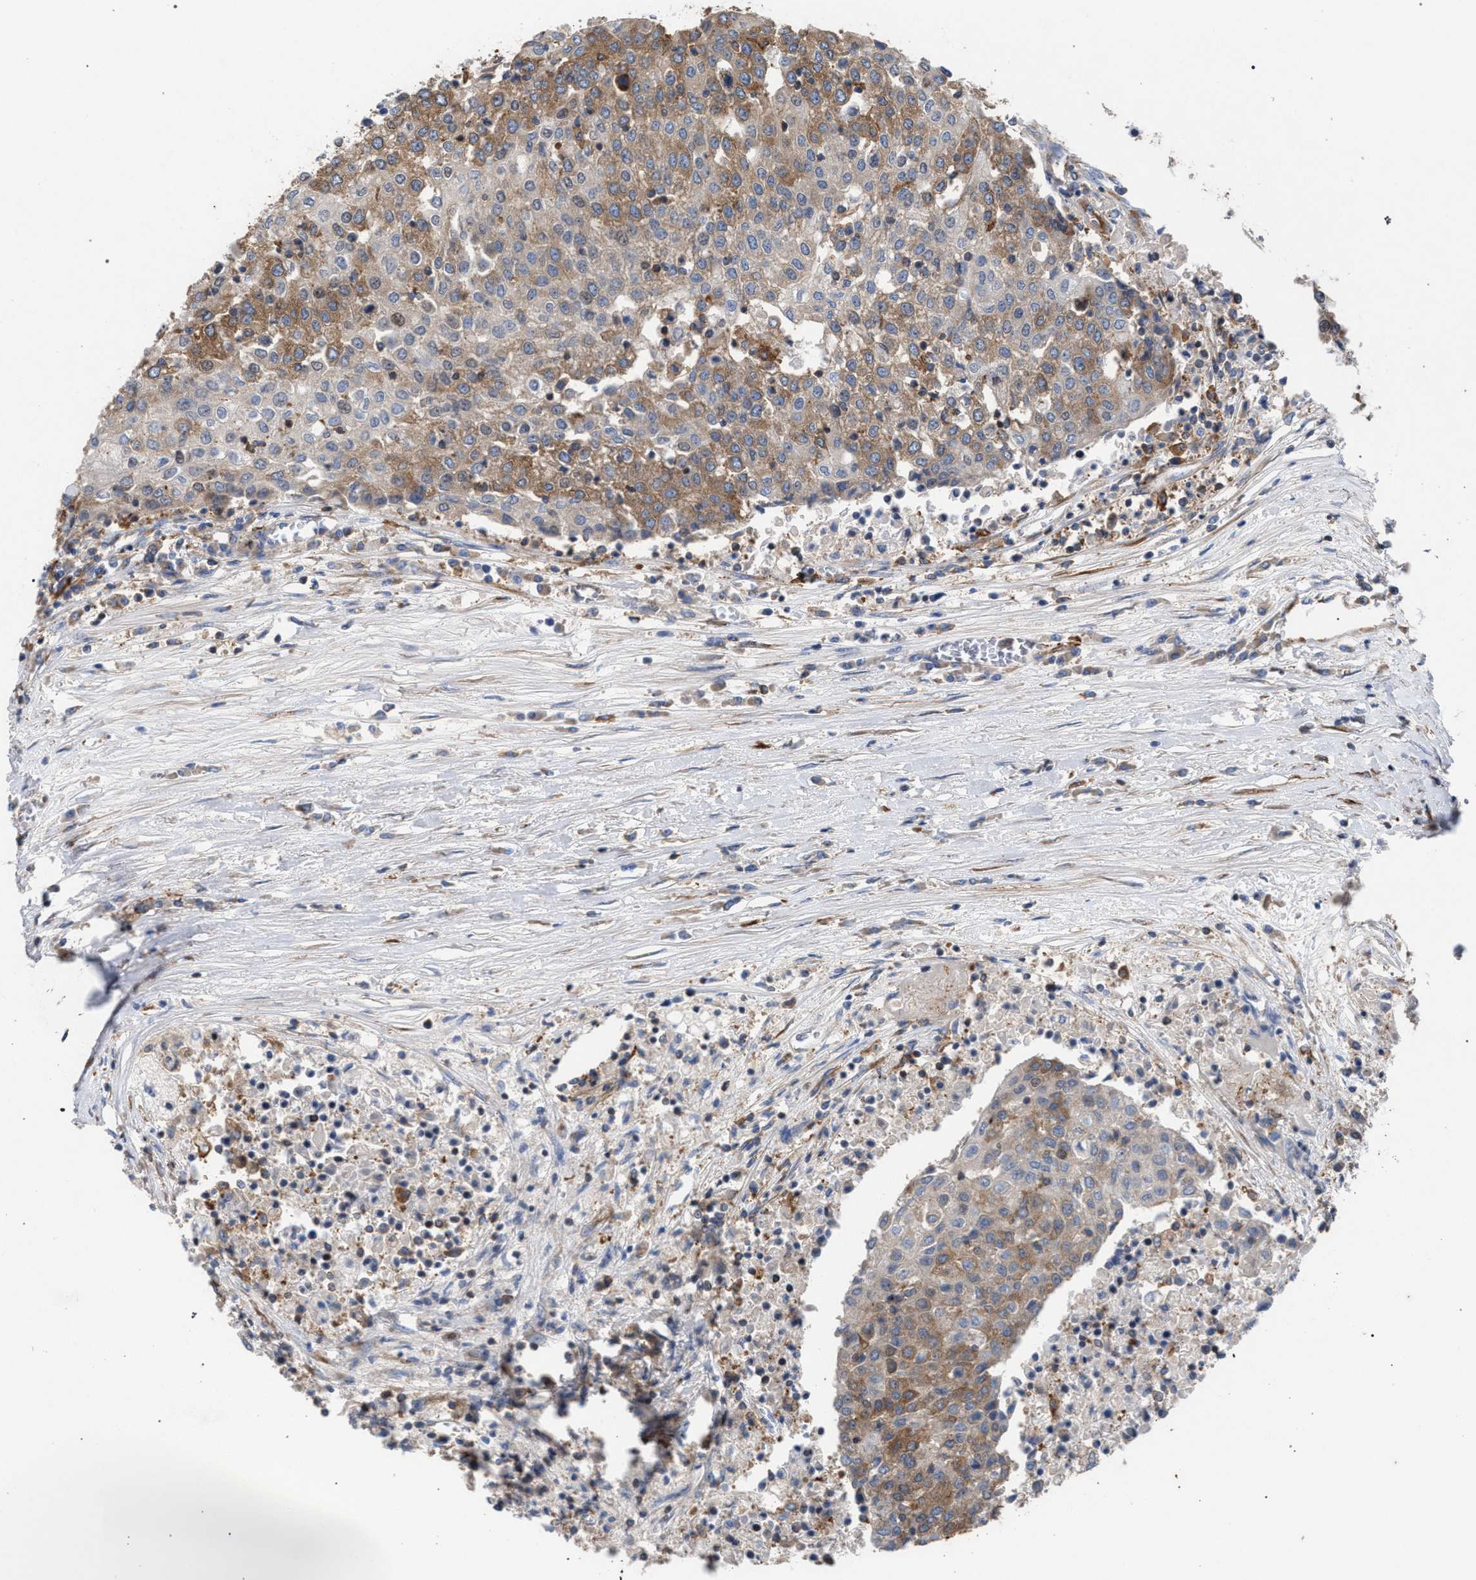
{"staining": {"intensity": "moderate", "quantity": "25%-75%", "location": "cytoplasmic/membranous"}, "tissue": "urothelial cancer", "cell_type": "Tumor cells", "image_type": "cancer", "snomed": [{"axis": "morphology", "description": "Urothelial carcinoma, High grade"}, {"axis": "topography", "description": "Urinary bladder"}], "caption": "Immunohistochemical staining of urothelial cancer reveals moderate cytoplasmic/membranous protein staining in approximately 25%-75% of tumor cells.", "gene": "CDR2L", "patient": {"sex": "female", "age": 85}}